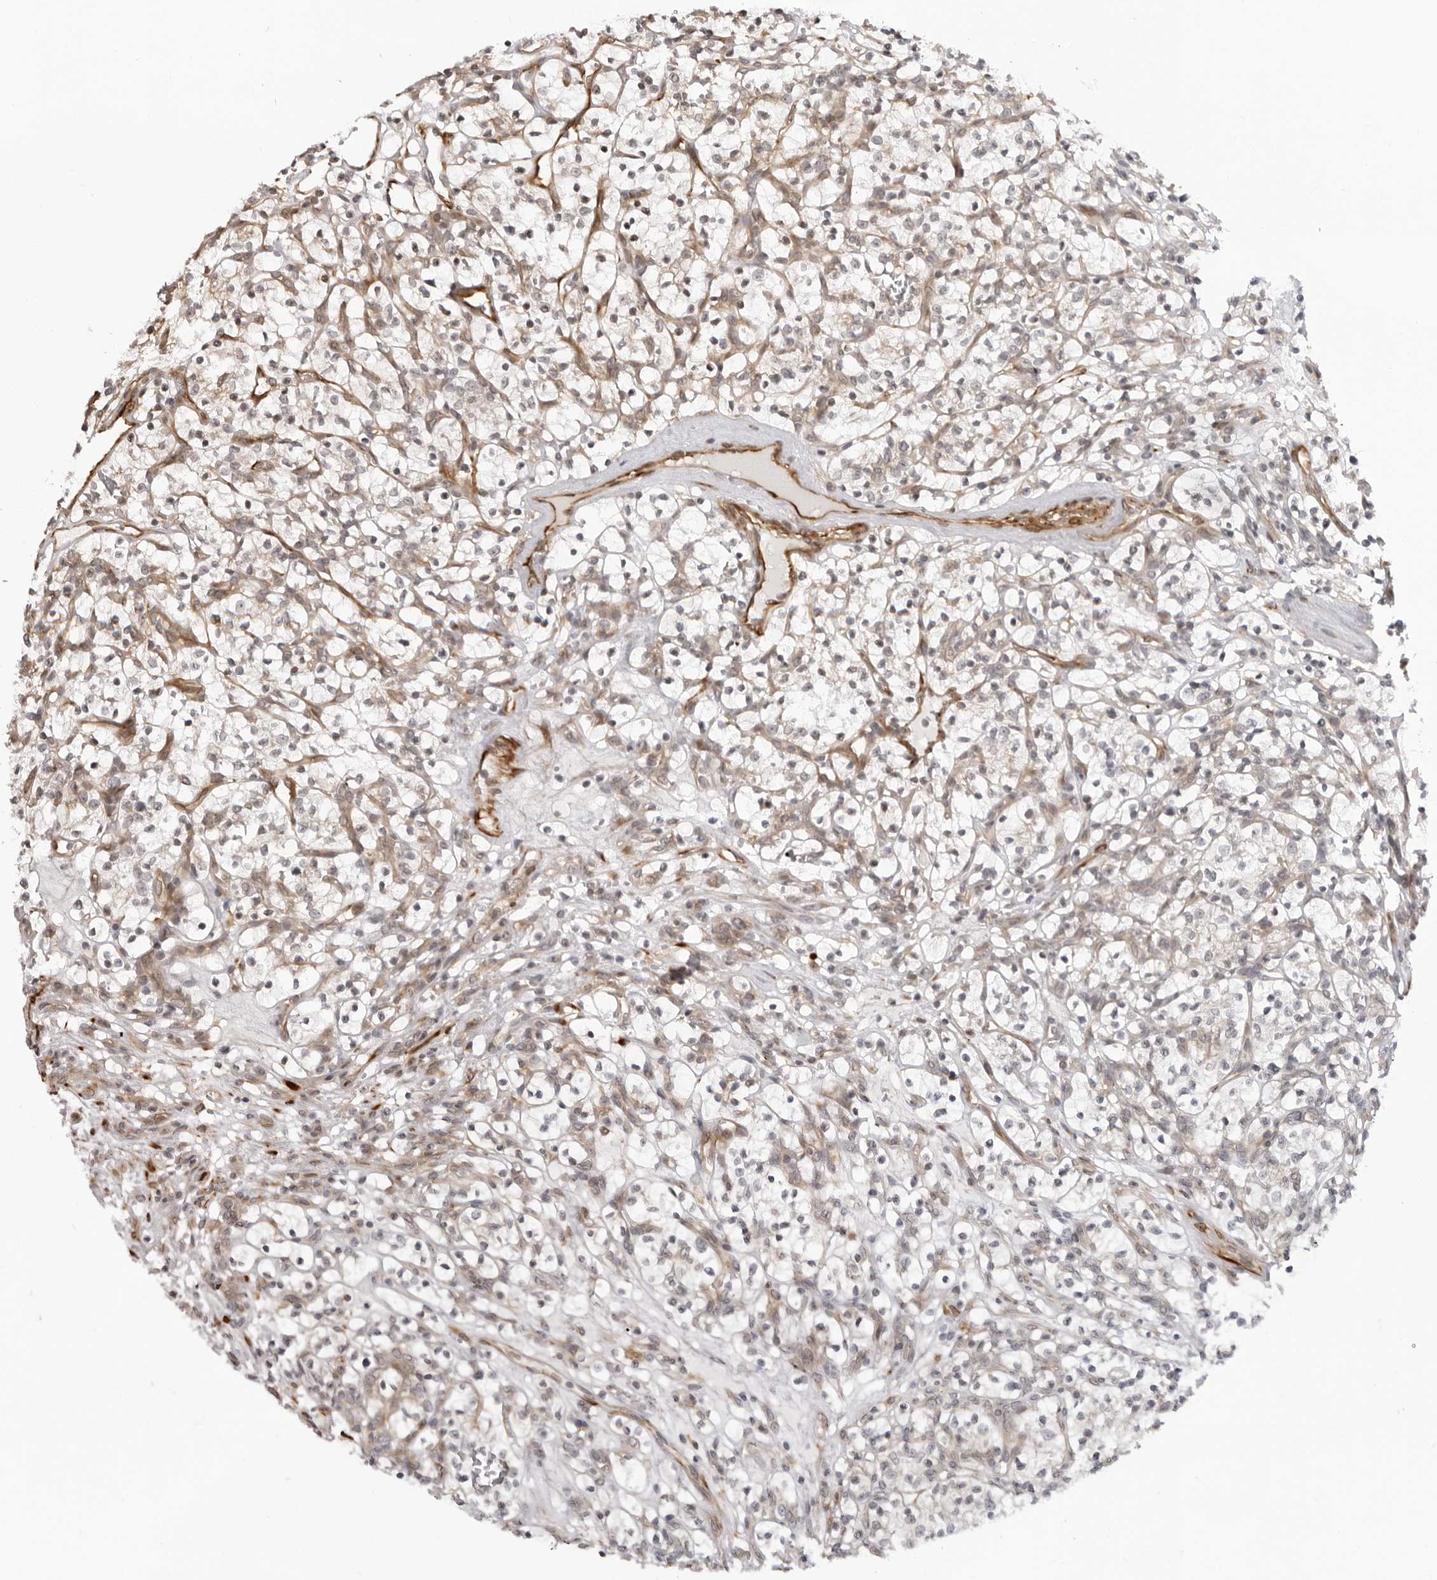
{"staining": {"intensity": "weak", "quantity": "<25%", "location": "cytoplasmic/membranous"}, "tissue": "renal cancer", "cell_type": "Tumor cells", "image_type": "cancer", "snomed": [{"axis": "morphology", "description": "Adenocarcinoma, NOS"}, {"axis": "topography", "description": "Kidney"}], "caption": "Immunohistochemistry micrograph of neoplastic tissue: adenocarcinoma (renal) stained with DAB displays no significant protein expression in tumor cells.", "gene": "SRGAP2", "patient": {"sex": "female", "age": 57}}